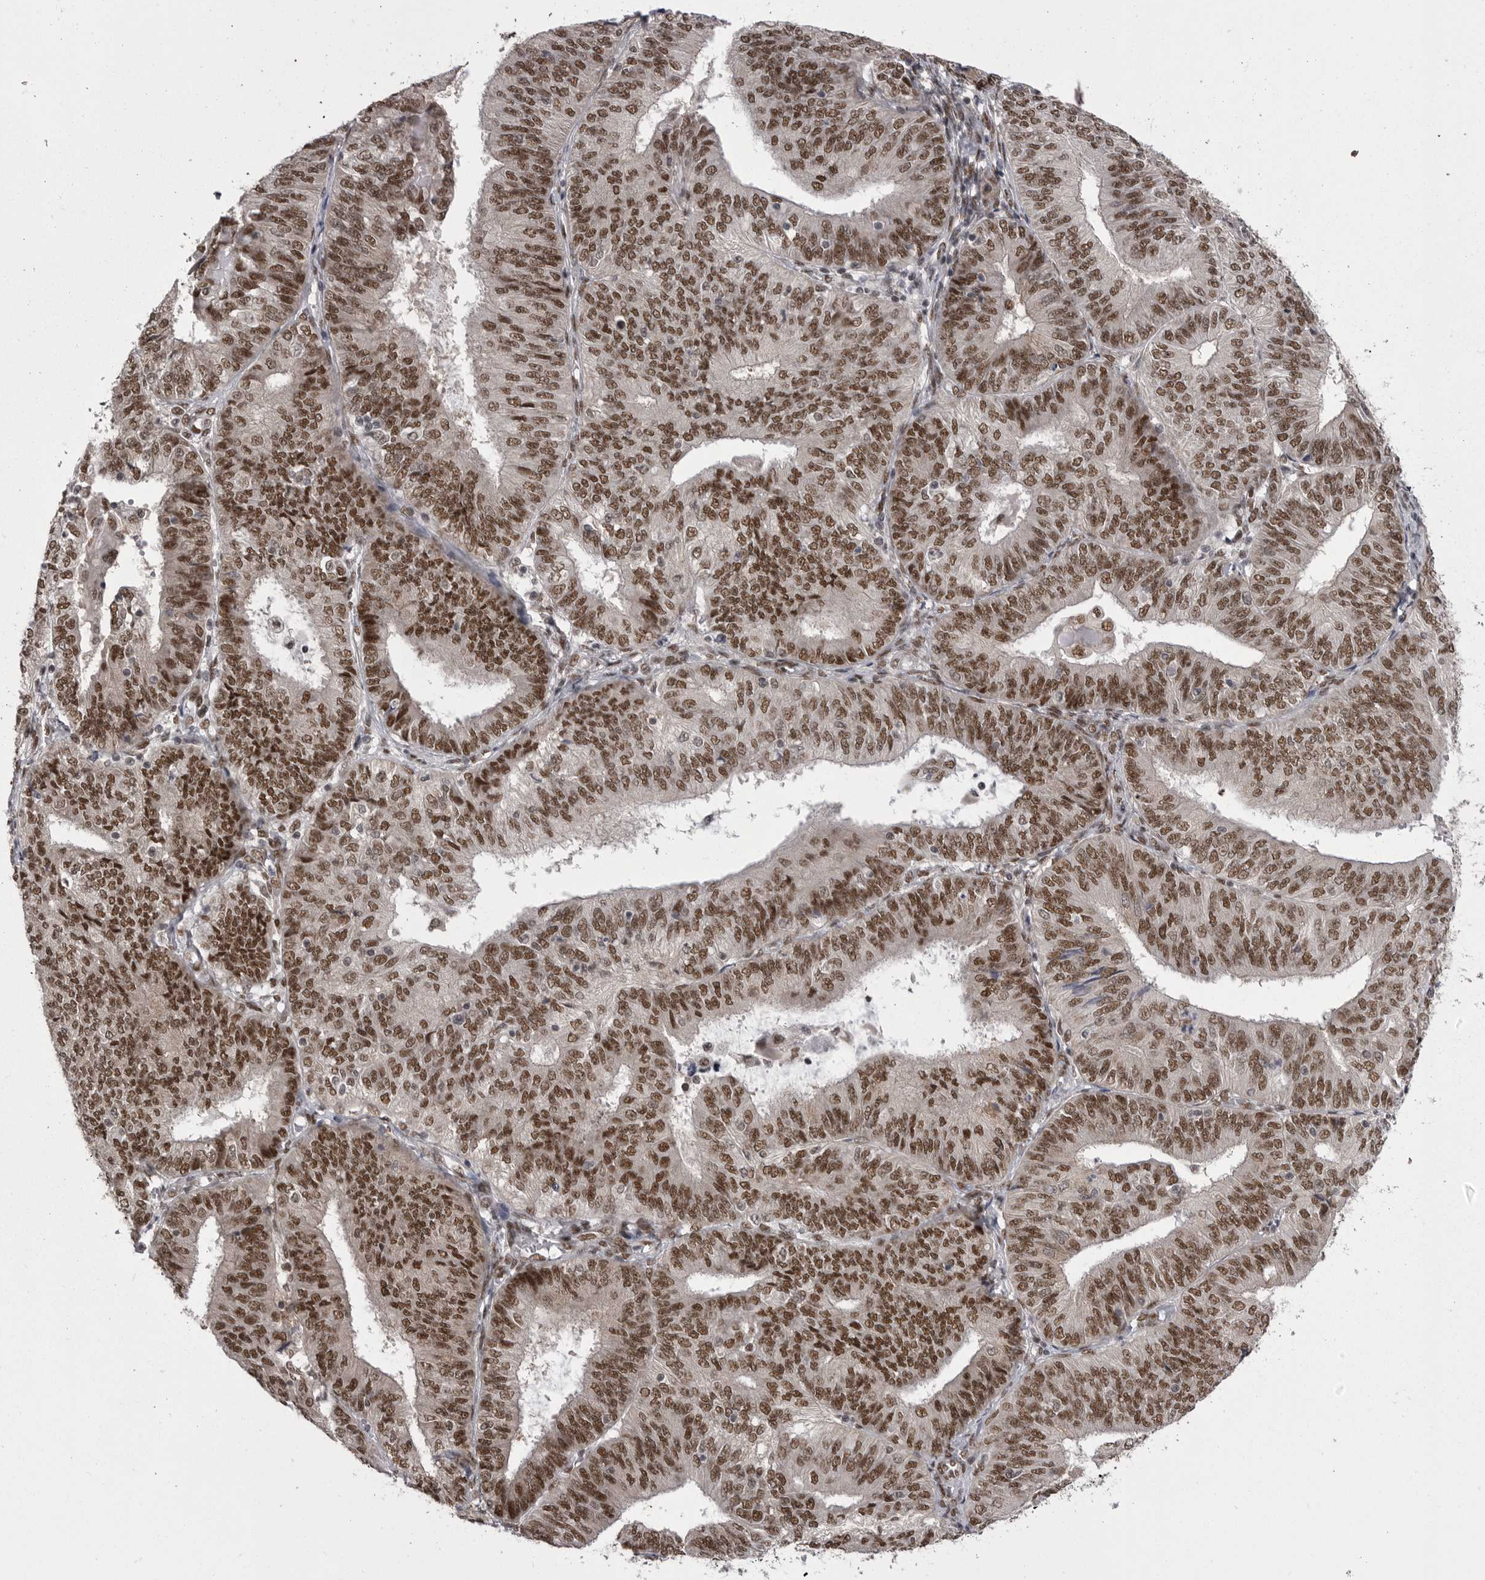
{"staining": {"intensity": "strong", "quantity": ">75%", "location": "nuclear"}, "tissue": "endometrial cancer", "cell_type": "Tumor cells", "image_type": "cancer", "snomed": [{"axis": "morphology", "description": "Adenocarcinoma, NOS"}, {"axis": "topography", "description": "Endometrium"}], "caption": "This micrograph shows adenocarcinoma (endometrial) stained with immunohistochemistry (IHC) to label a protein in brown. The nuclear of tumor cells show strong positivity for the protein. Nuclei are counter-stained blue.", "gene": "MEPCE", "patient": {"sex": "female", "age": 58}}